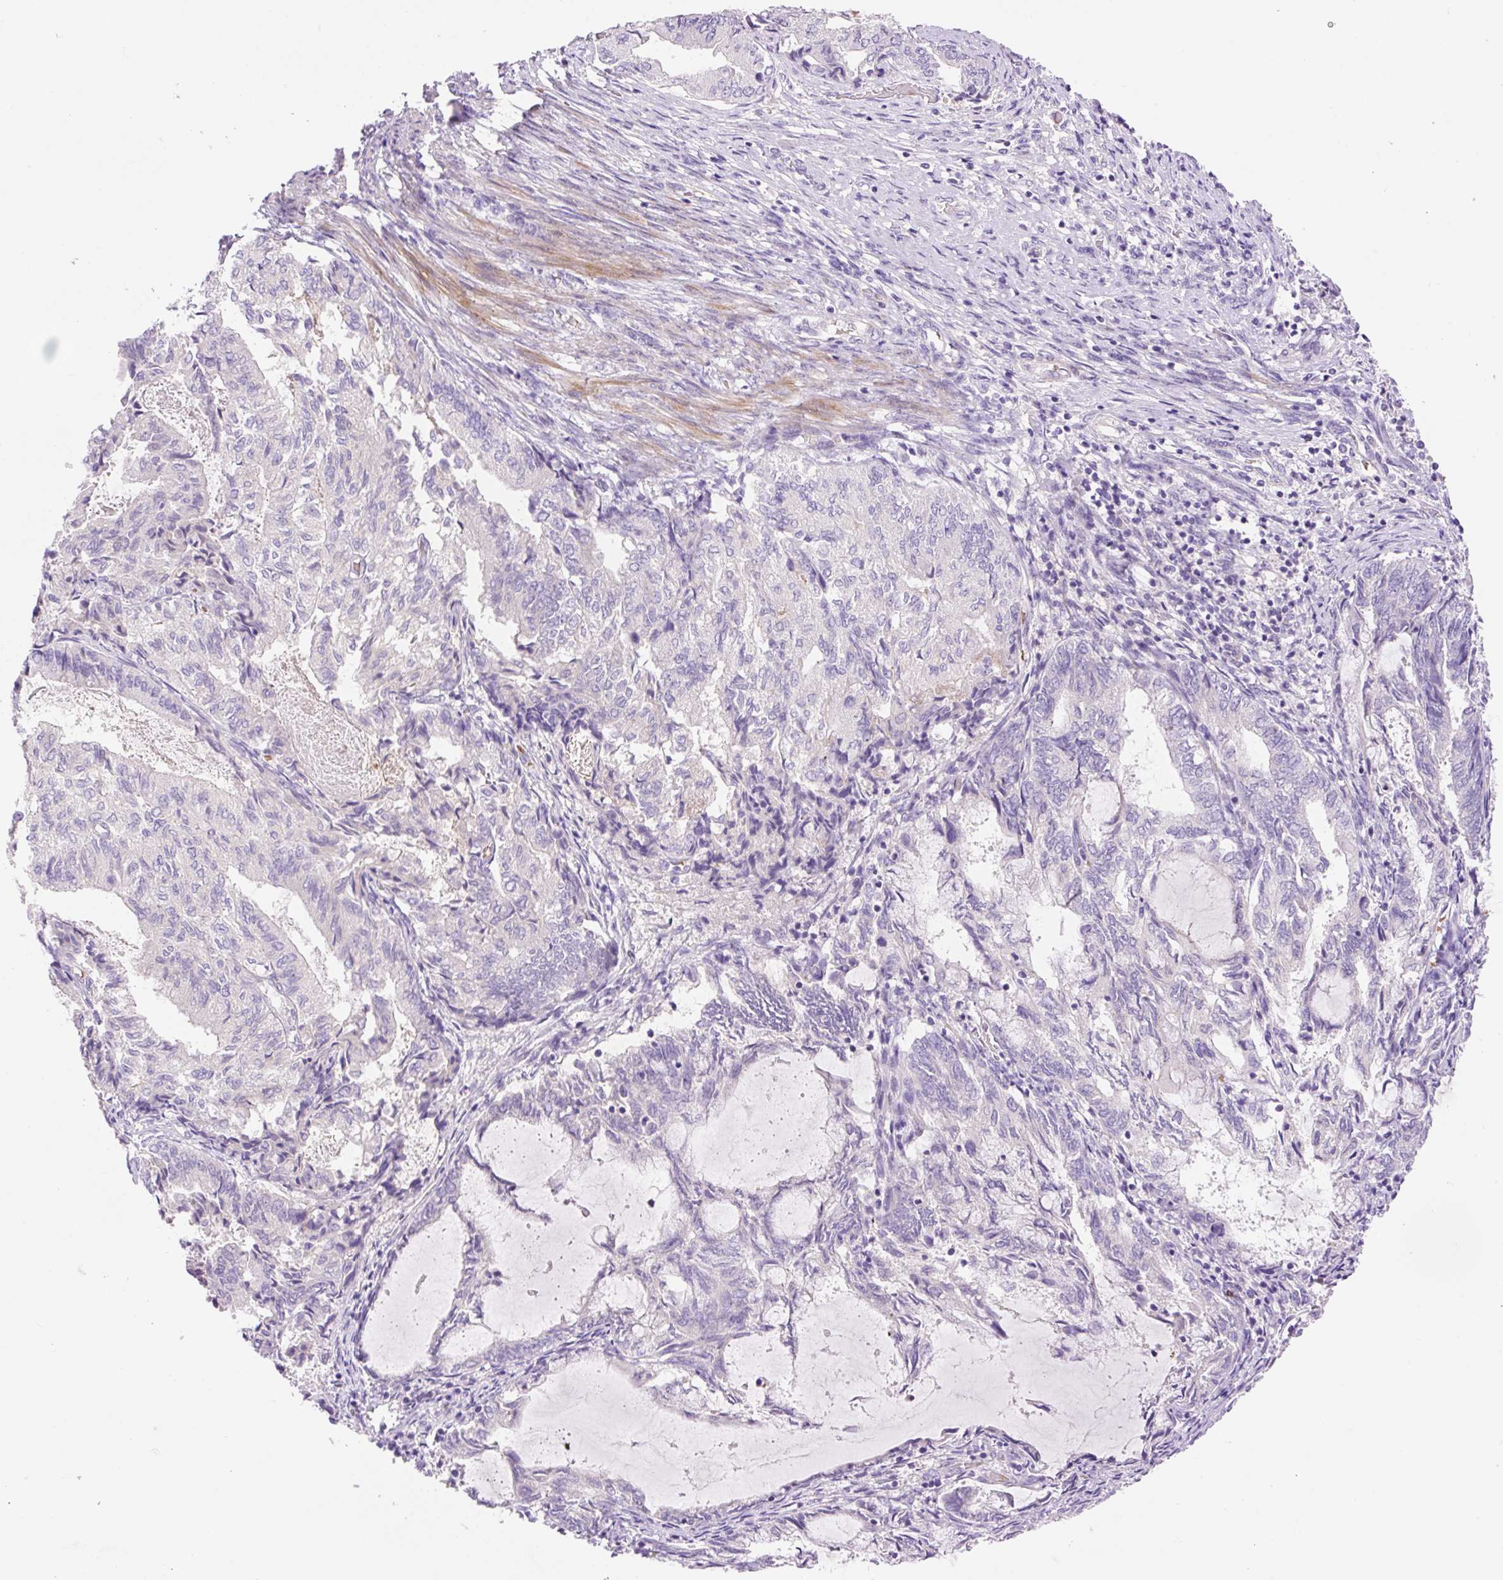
{"staining": {"intensity": "negative", "quantity": "none", "location": "none"}, "tissue": "endometrial cancer", "cell_type": "Tumor cells", "image_type": "cancer", "snomed": [{"axis": "morphology", "description": "Adenocarcinoma, NOS"}, {"axis": "topography", "description": "Endometrium"}], "caption": "The immunohistochemistry photomicrograph has no significant expression in tumor cells of endometrial adenocarcinoma tissue. (DAB (3,3'-diaminobenzidine) IHC visualized using brightfield microscopy, high magnification).", "gene": "LHFPL5", "patient": {"sex": "female", "age": 80}}